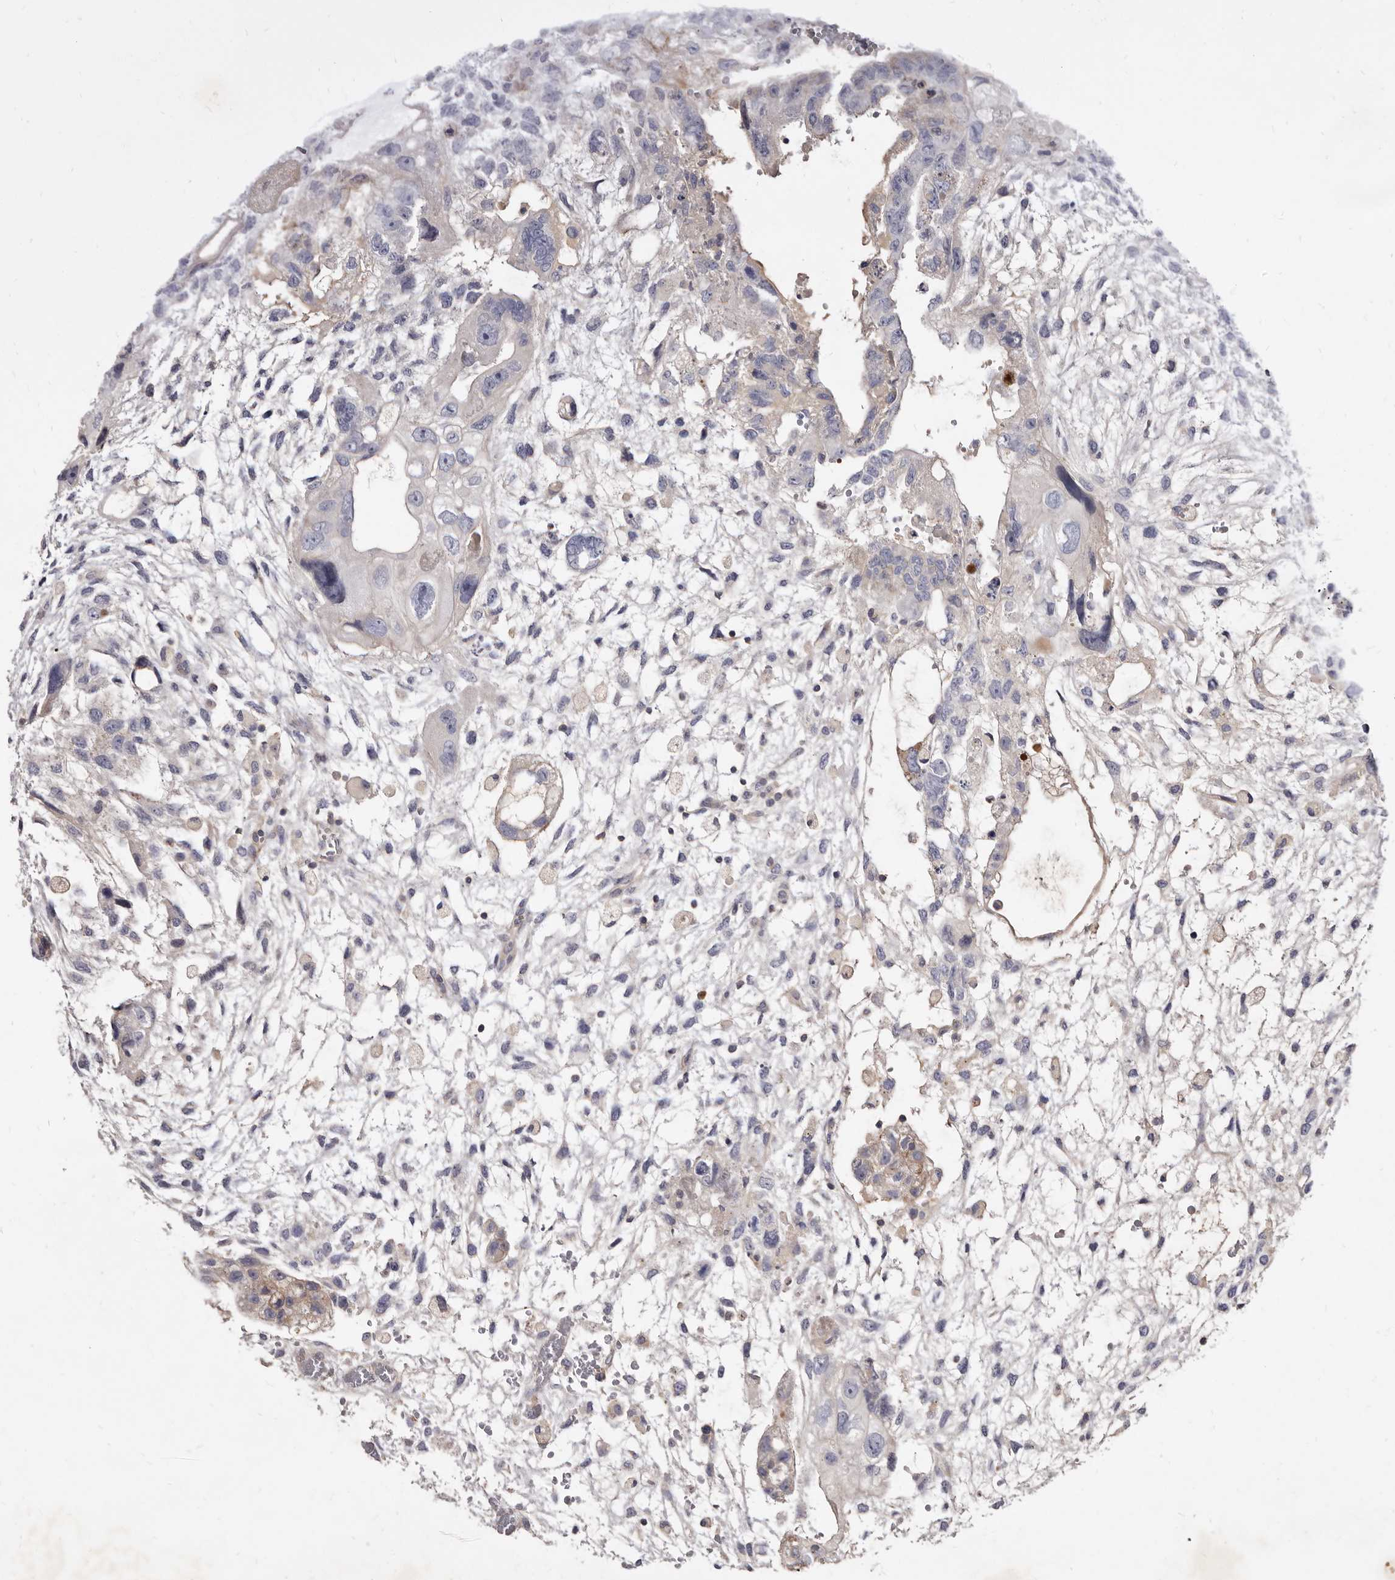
{"staining": {"intensity": "negative", "quantity": "none", "location": "none"}, "tissue": "testis cancer", "cell_type": "Tumor cells", "image_type": "cancer", "snomed": [{"axis": "morphology", "description": "Carcinoma, Embryonal, NOS"}, {"axis": "topography", "description": "Testis"}], "caption": "DAB immunohistochemical staining of testis cancer (embryonal carcinoma) exhibits no significant staining in tumor cells. (DAB immunohistochemistry (IHC), high magnification).", "gene": "FAS", "patient": {"sex": "male", "age": 36}}